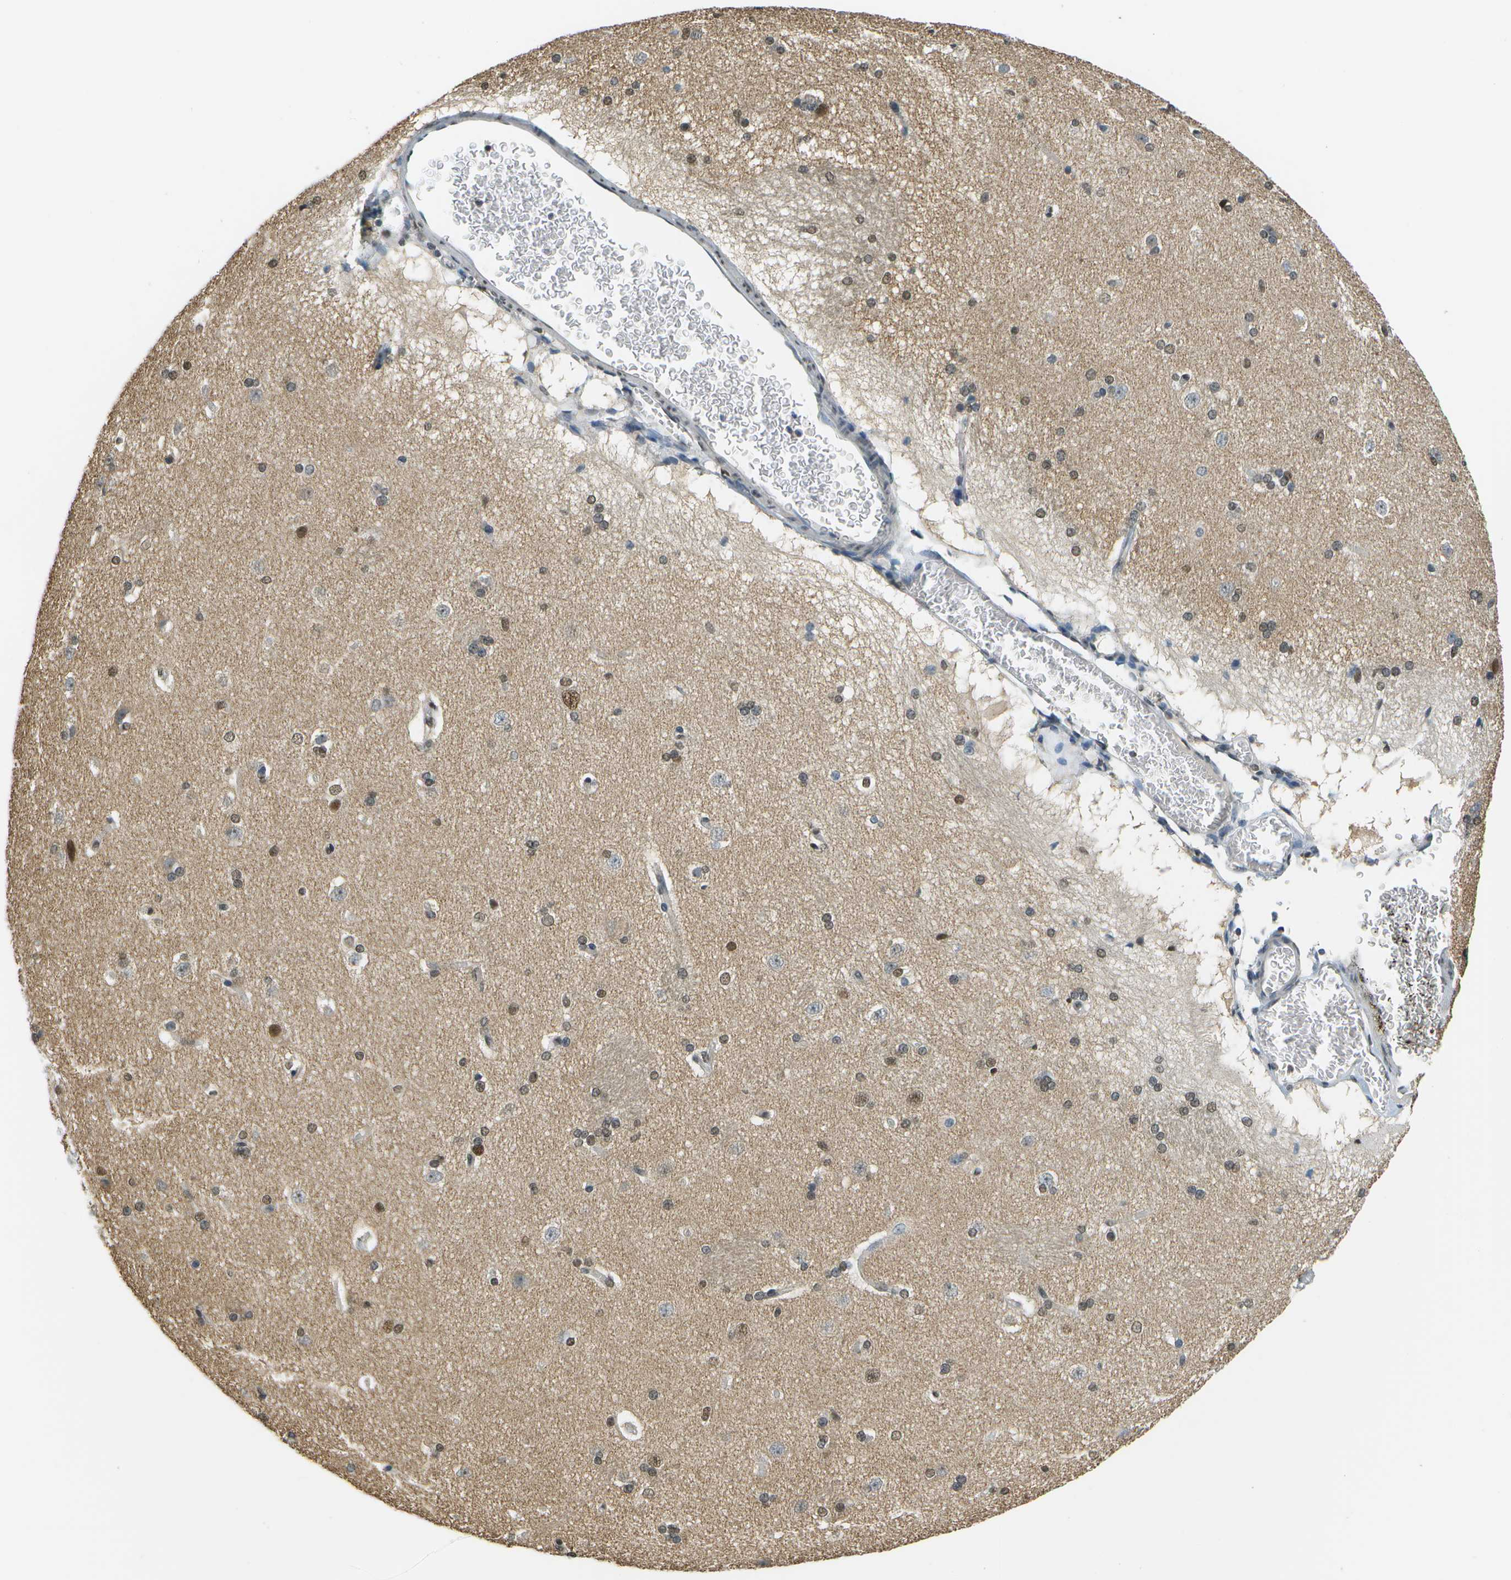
{"staining": {"intensity": "strong", "quantity": ">75%", "location": "nuclear"}, "tissue": "caudate", "cell_type": "Glial cells", "image_type": "normal", "snomed": [{"axis": "morphology", "description": "Normal tissue, NOS"}, {"axis": "topography", "description": "Lateral ventricle wall"}], "caption": "Immunohistochemistry of normal caudate shows high levels of strong nuclear expression in approximately >75% of glial cells. Using DAB (3,3'-diaminobenzidine) (brown) and hematoxylin (blue) stains, captured at high magnification using brightfield microscopy.", "gene": "ABL2", "patient": {"sex": "female", "age": 19}}